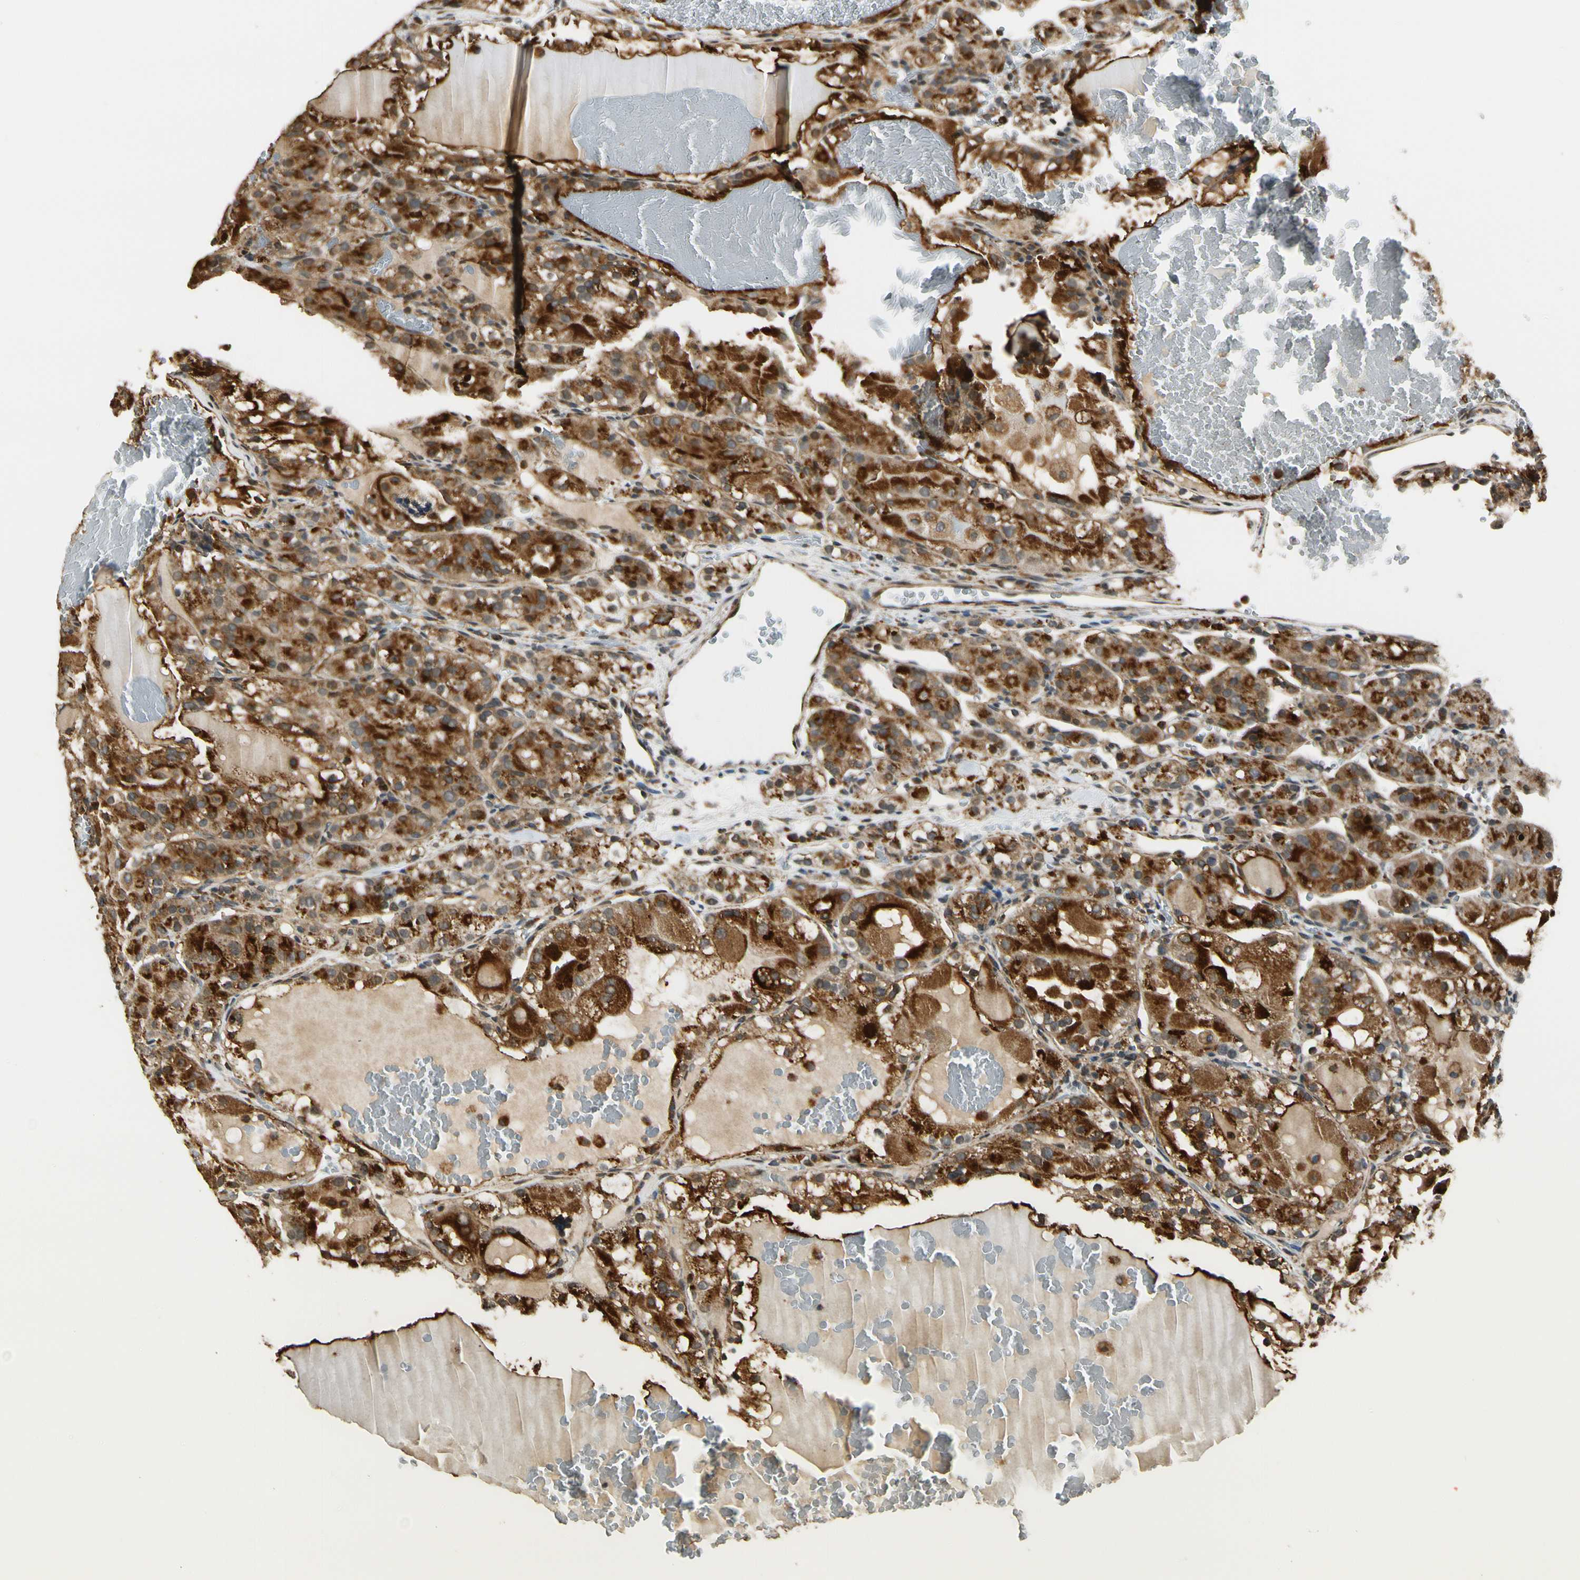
{"staining": {"intensity": "strong", "quantity": ">75%", "location": "cytoplasmic/membranous"}, "tissue": "renal cancer", "cell_type": "Tumor cells", "image_type": "cancer", "snomed": [{"axis": "morphology", "description": "Normal tissue, NOS"}, {"axis": "morphology", "description": "Adenocarcinoma, NOS"}, {"axis": "topography", "description": "Kidney"}], "caption": "Immunohistochemistry (IHC) image of neoplastic tissue: human adenocarcinoma (renal) stained using immunohistochemistry demonstrates high levels of strong protein expression localized specifically in the cytoplasmic/membranous of tumor cells, appearing as a cytoplasmic/membranous brown color.", "gene": "LAMTOR1", "patient": {"sex": "male", "age": 61}}